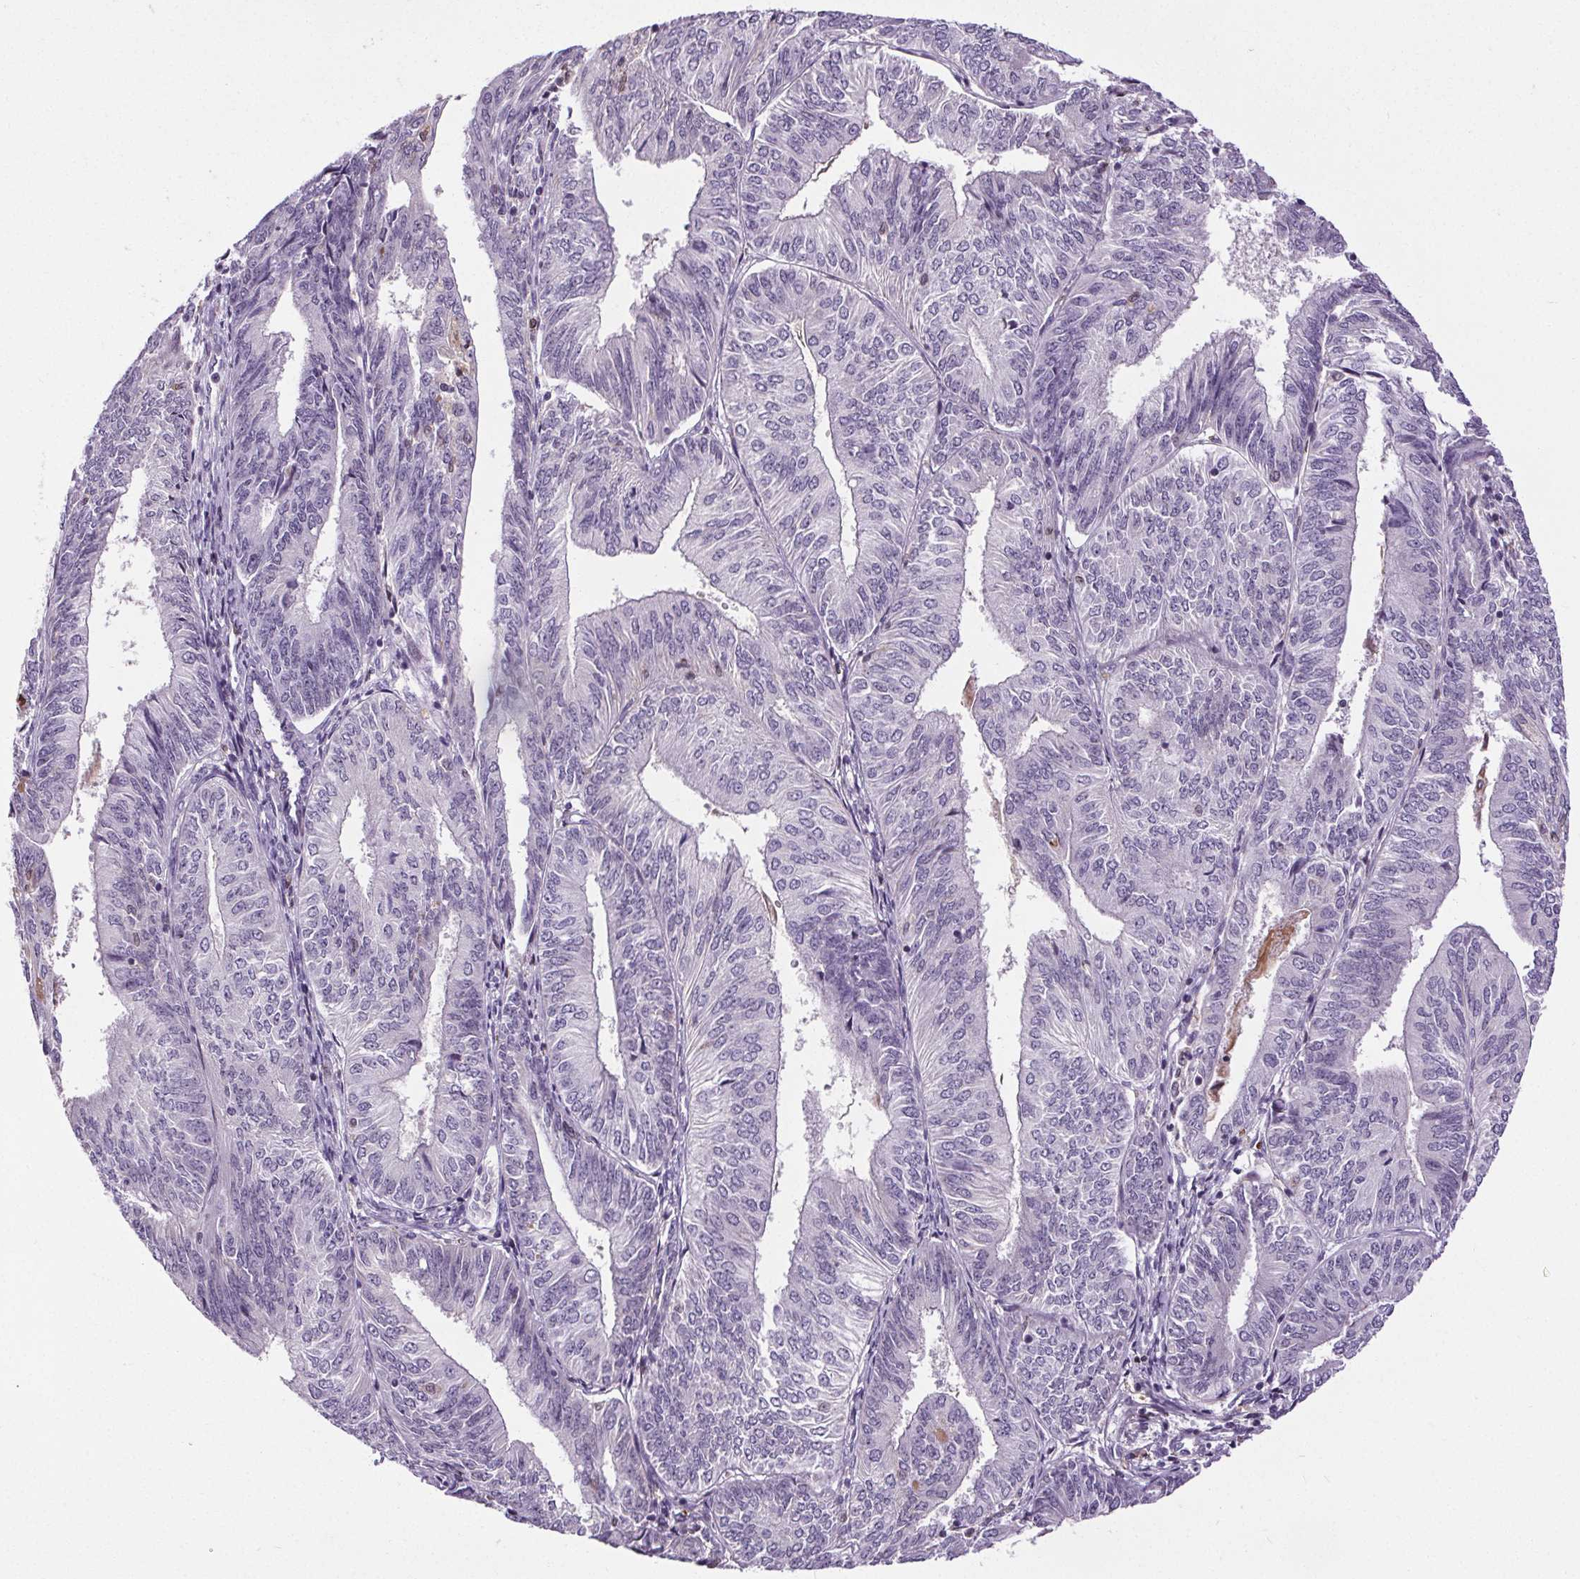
{"staining": {"intensity": "negative", "quantity": "none", "location": "none"}, "tissue": "endometrial cancer", "cell_type": "Tumor cells", "image_type": "cancer", "snomed": [{"axis": "morphology", "description": "Adenocarcinoma, NOS"}, {"axis": "topography", "description": "Endometrium"}], "caption": "There is no significant staining in tumor cells of endometrial adenocarcinoma.", "gene": "TMEM240", "patient": {"sex": "female", "age": 58}}